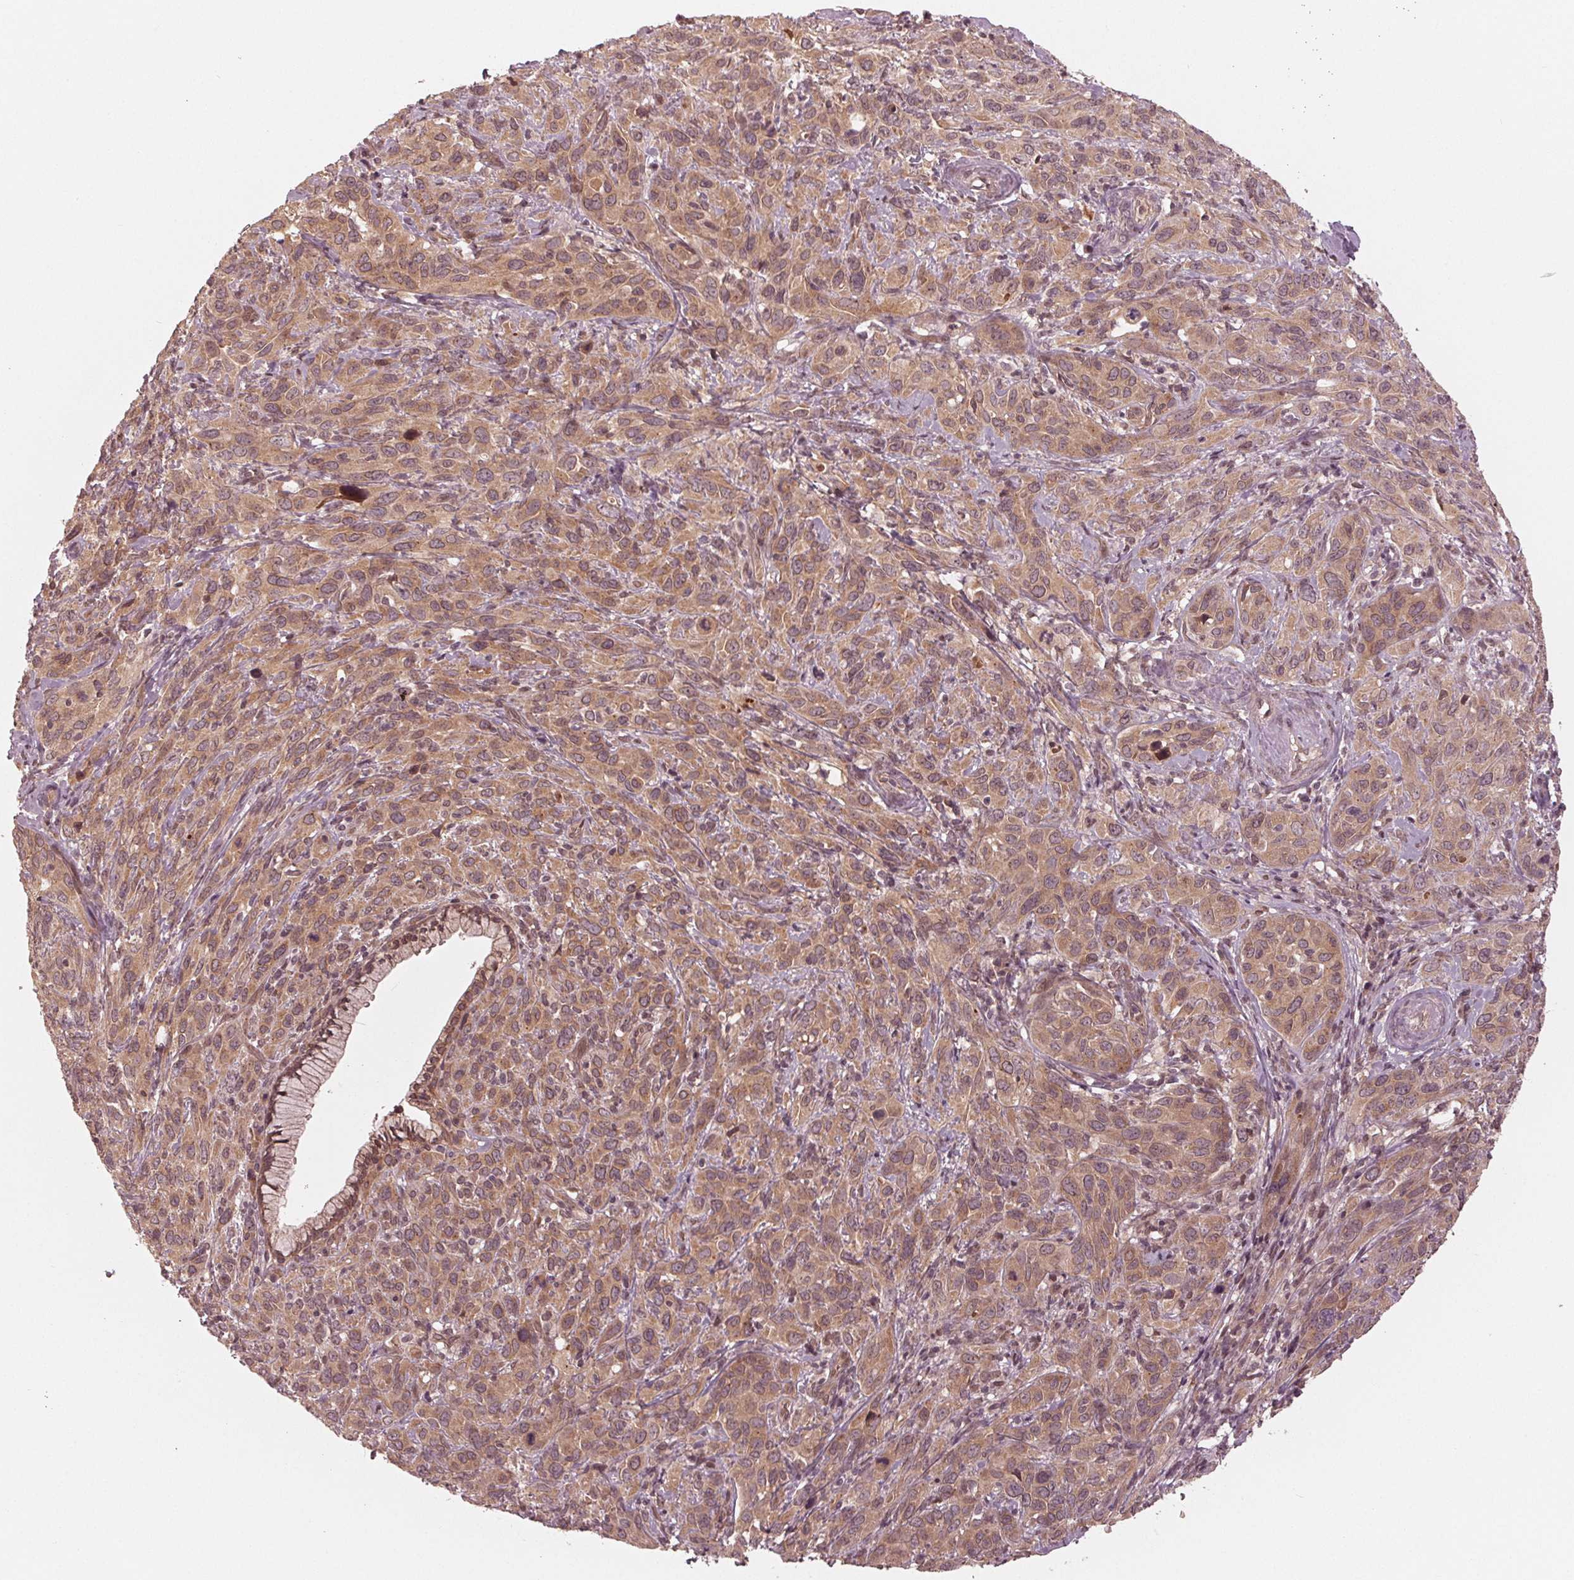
{"staining": {"intensity": "moderate", "quantity": ">75%", "location": "cytoplasmic/membranous"}, "tissue": "cervical cancer", "cell_type": "Tumor cells", "image_type": "cancer", "snomed": [{"axis": "morphology", "description": "Squamous cell carcinoma, NOS"}, {"axis": "topography", "description": "Cervix"}], "caption": "Immunohistochemistry (IHC) photomicrograph of human cervical cancer stained for a protein (brown), which reveals medium levels of moderate cytoplasmic/membranous positivity in about >75% of tumor cells.", "gene": "ZNF471", "patient": {"sex": "female", "age": 51}}